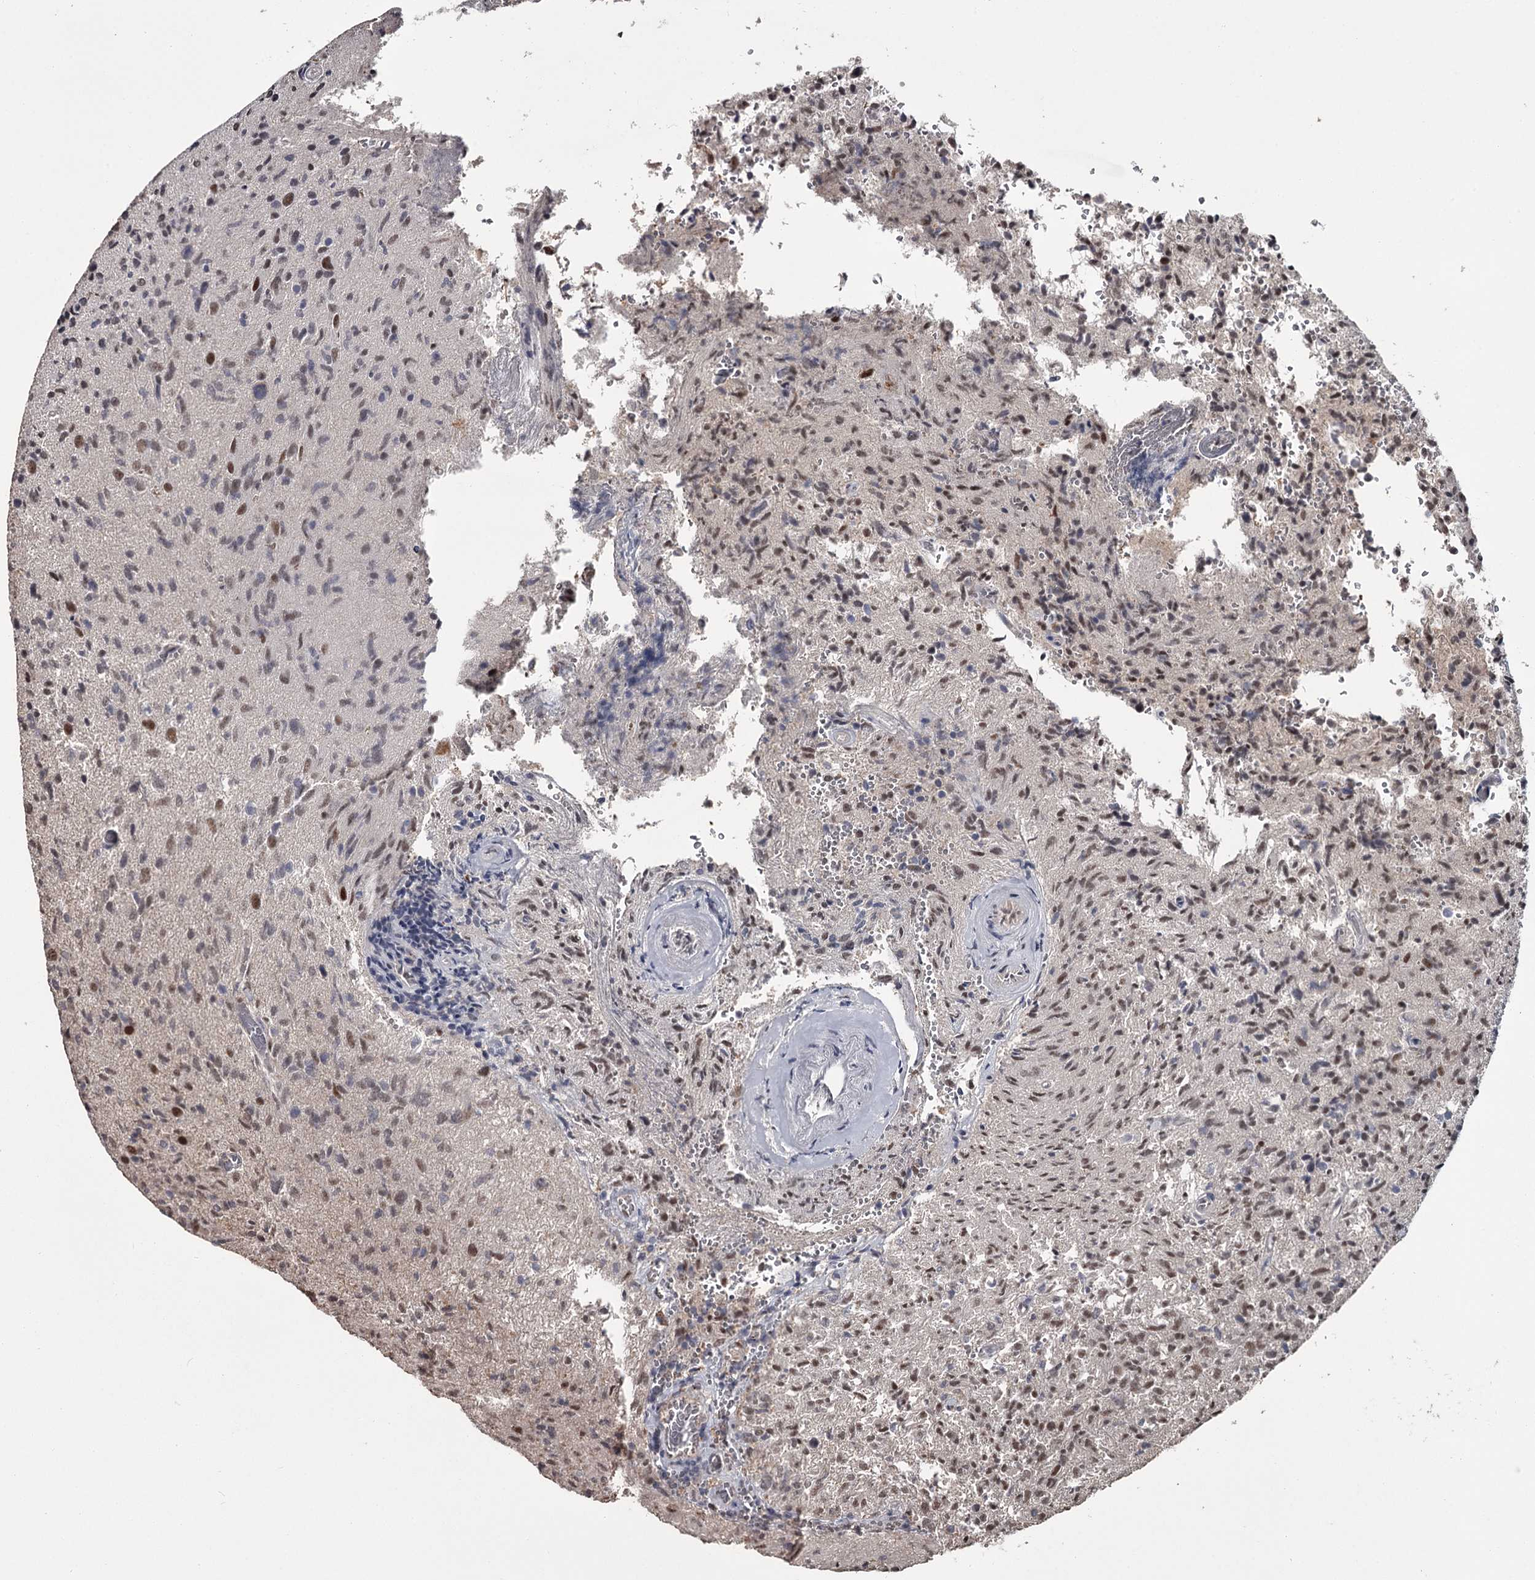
{"staining": {"intensity": "weak", "quantity": "25%-75%", "location": "nuclear"}, "tissue": "glioma", "cell_type": "Tumor cells", "image_type": "cancer", "snomed": [{"axis": "morphology", "description": "Glioma, malignant, High grade"}, {"axis": "topography", "description": "Brain"}], "caption": "IHC of glioma exhibits low levels of weak nuclear expression in about 25%-75% of tumor cells.", "gene": "PRPF40B", "patient": {"sex": "female", "age": 57}}